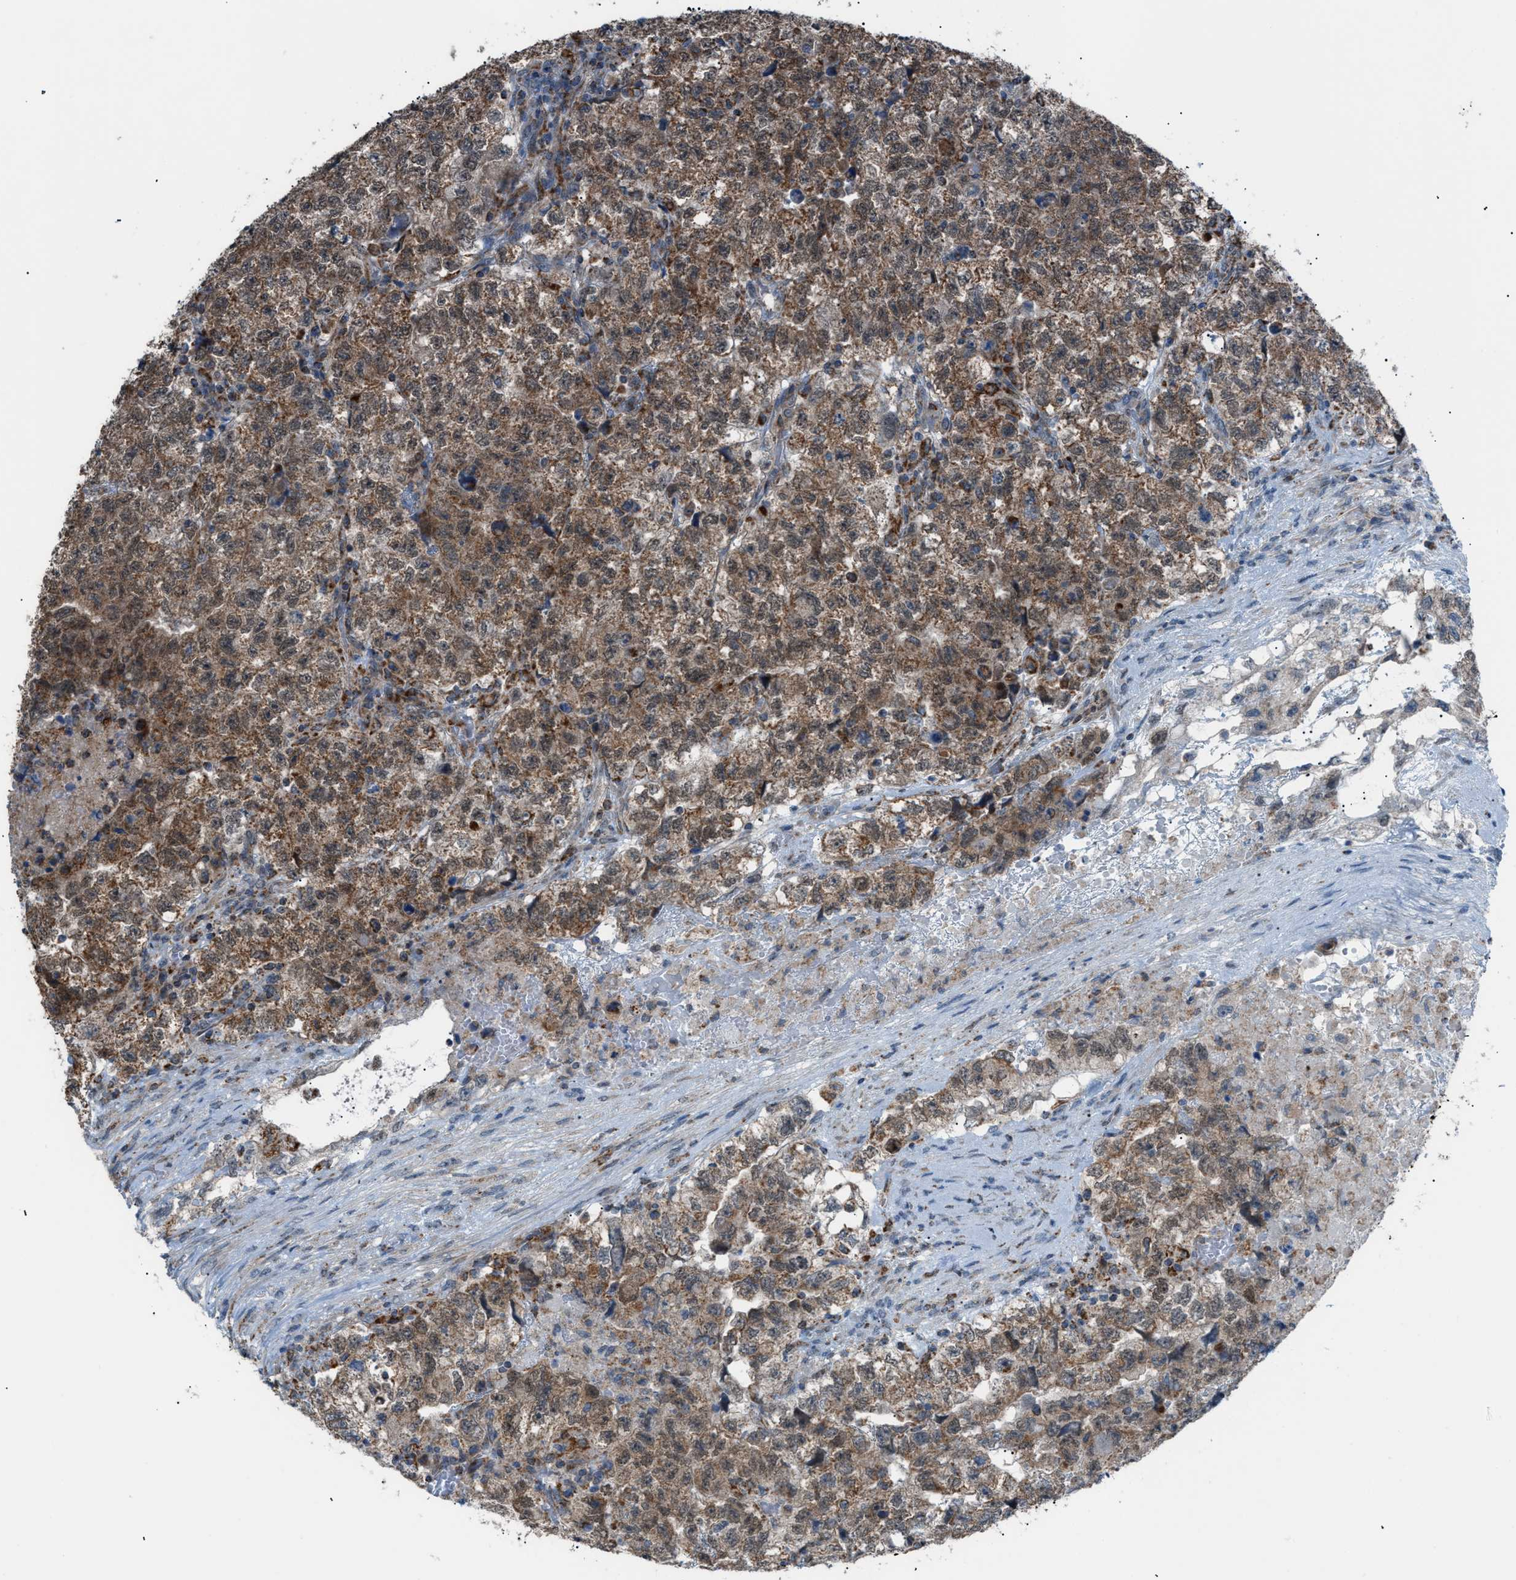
{"staining": {"intensity": "moderate", "quantity": ">75%", "location": "cytoplasmic/membranous,nuclear"}, "tissue": "testis cancer", "cell_type": "Tumor cells", "image_type": "cancer", "snomed": [{"axis": "morphology", "description": "Carcinoma, Embryonal, NOS"}, {"axis": "topography", "description": "Testis"}], "caption": "This photomicrograph displays immunohistochemistry staining of human testis cancer (embryonal carcinoma), with medium moderate cytoplasmic/membranous and nuclear expression in about >75% of tumor cells.", "gene": "SRM", "patient": {"sex": "male", "age": 36}}